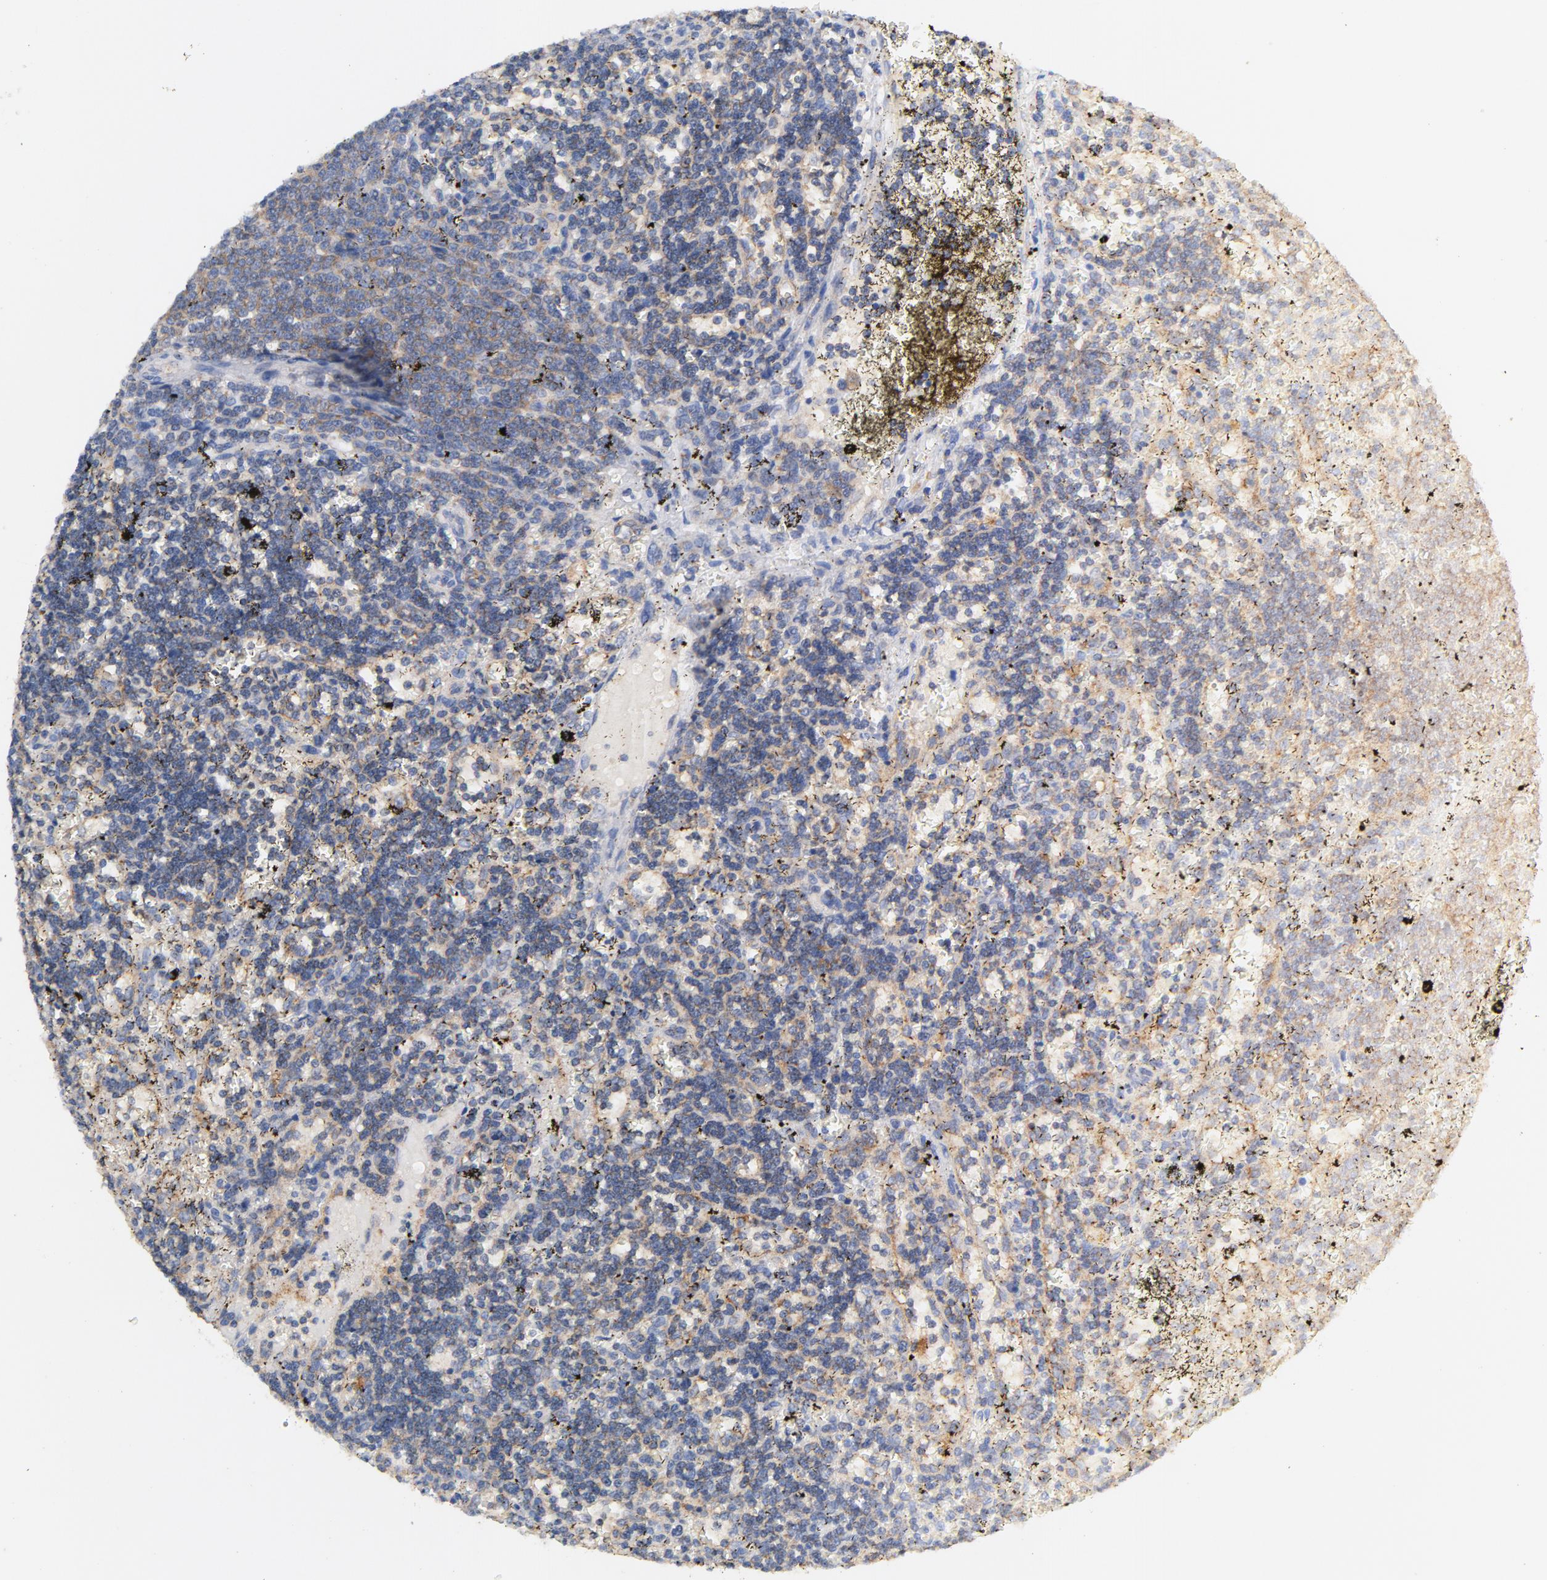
{"staining": {"intensity": "weak", "quantity": "25%-75%", "location": "cytoplasmic/membranous"}, "tissue": "lymphoma", "cell_type": "Tumor cells", "image_type": "cancer", "snomed": [{"axis": "morphology", "description": "Malignant lymphoma, non-Hodgkin's type, Low grade"}, {"axis": "topography", "description": "Spleen"}], "caption": "Immunohistochemistry (IHC) (DAB (3,3'-diaminobenzidine)) staining of human low-grade malignant lymphoma, non-Hodgkin's type displays weak cytoplasmic/membranous protein staining in approximately 25%-75% of tumor cells. The protein of interest is shown in brown color, while the nuclei are stained blue.", "gene": "DDX6", "patient": {"sex": "male", "age": 60}}